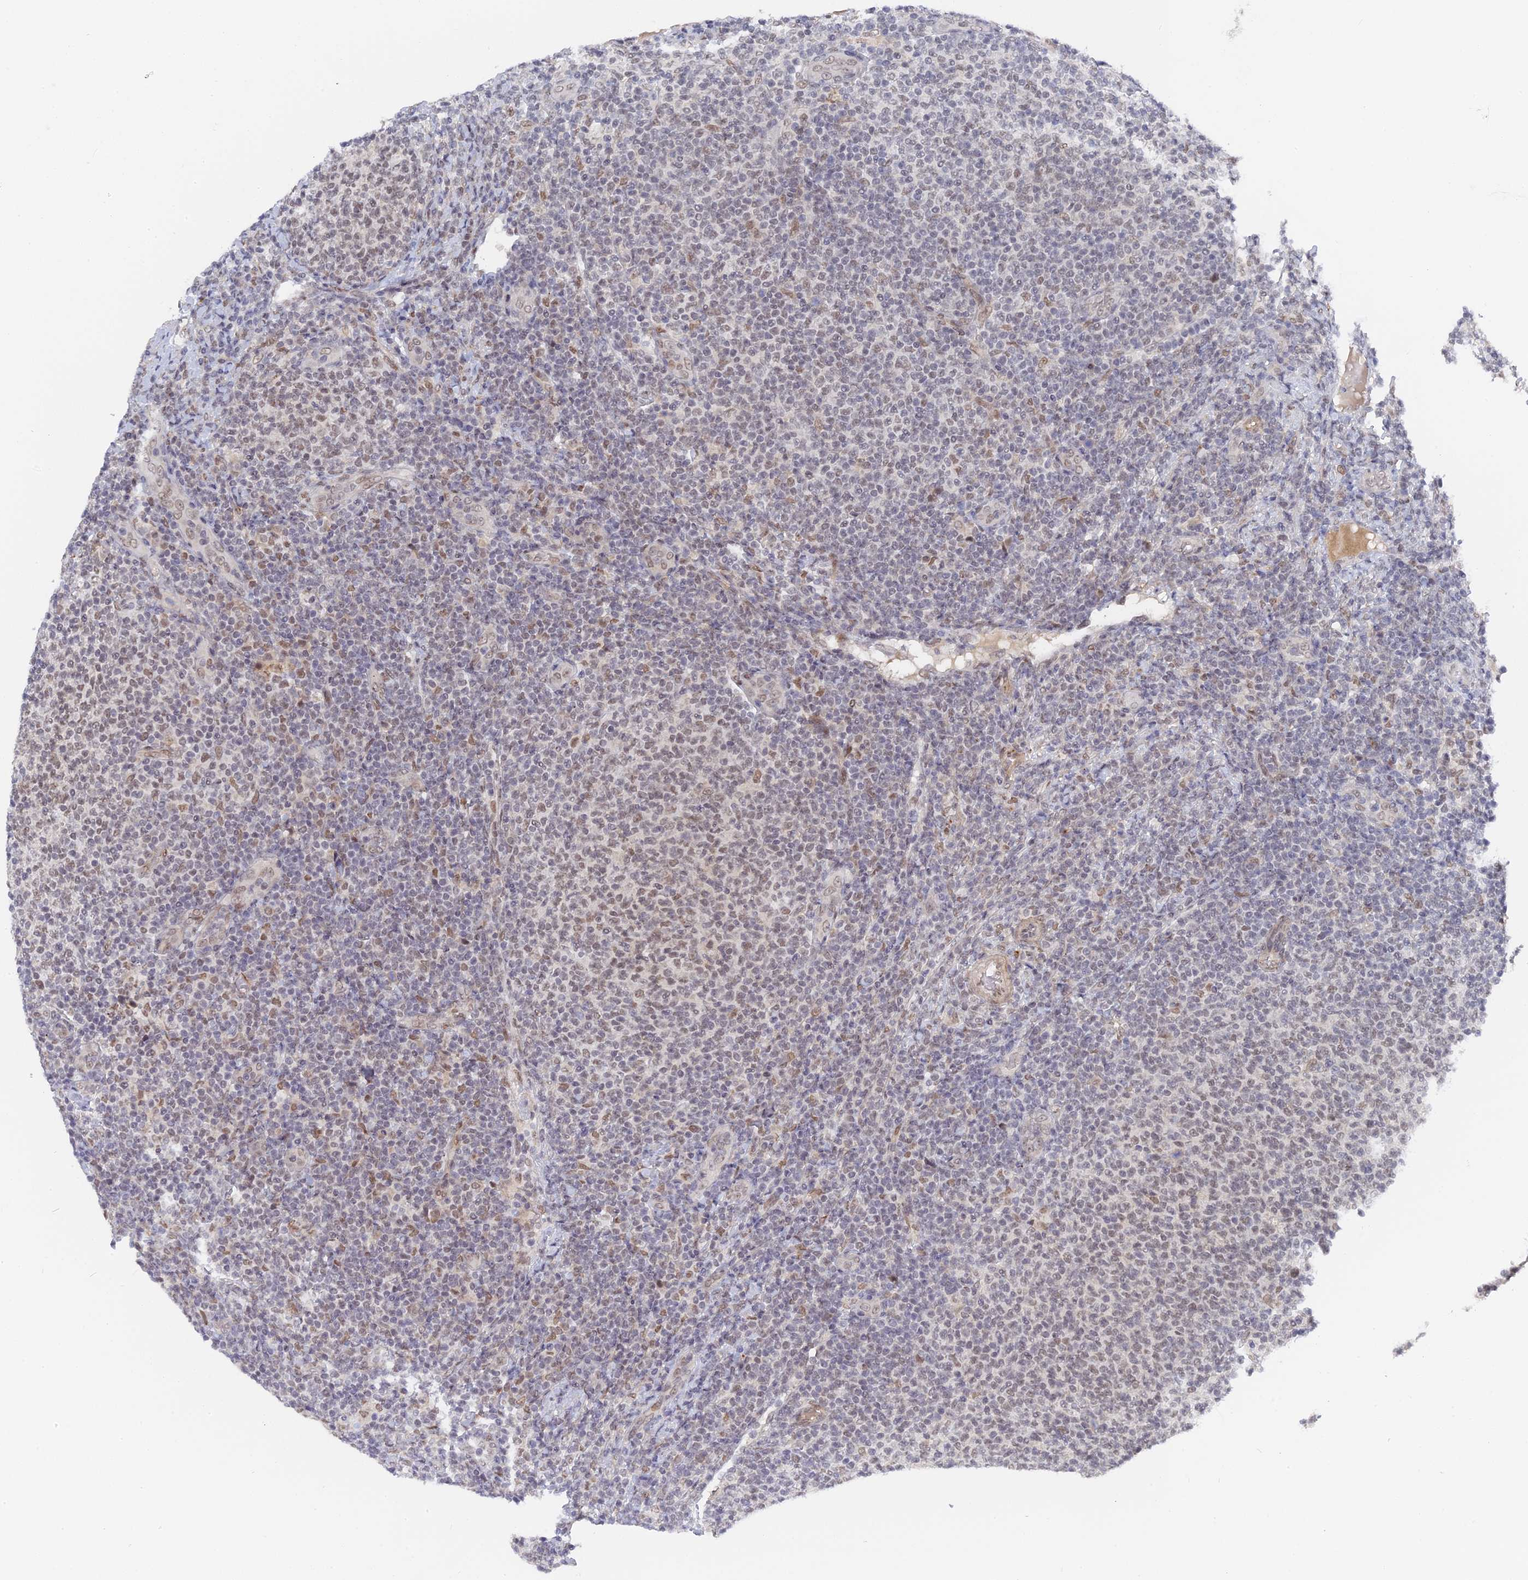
{"staining": {"intensity": "weak", "quantity": "25%-75%", "location": "nuclear"}, "tissue": "lymphoma", "cell_type": "Tumor cells", "image_type": "cancer", "snomed": [{"axis": "morphology", "description": "Malignant lymphoma, non-Hodgkin's type, Low grade"}, {"axis": "topography", "description": "Lymph node"}], "caption": "Immunohistochemical staining of lymphoma demonstrates low levels of weak nuclear staining in approximately 25%-75% of tumor cells. (brown staining indicates protein expression, while blue staining denotes nuclei).", "gene": "CCDC85A", "patient": {"sex": "male", "age": 66}}